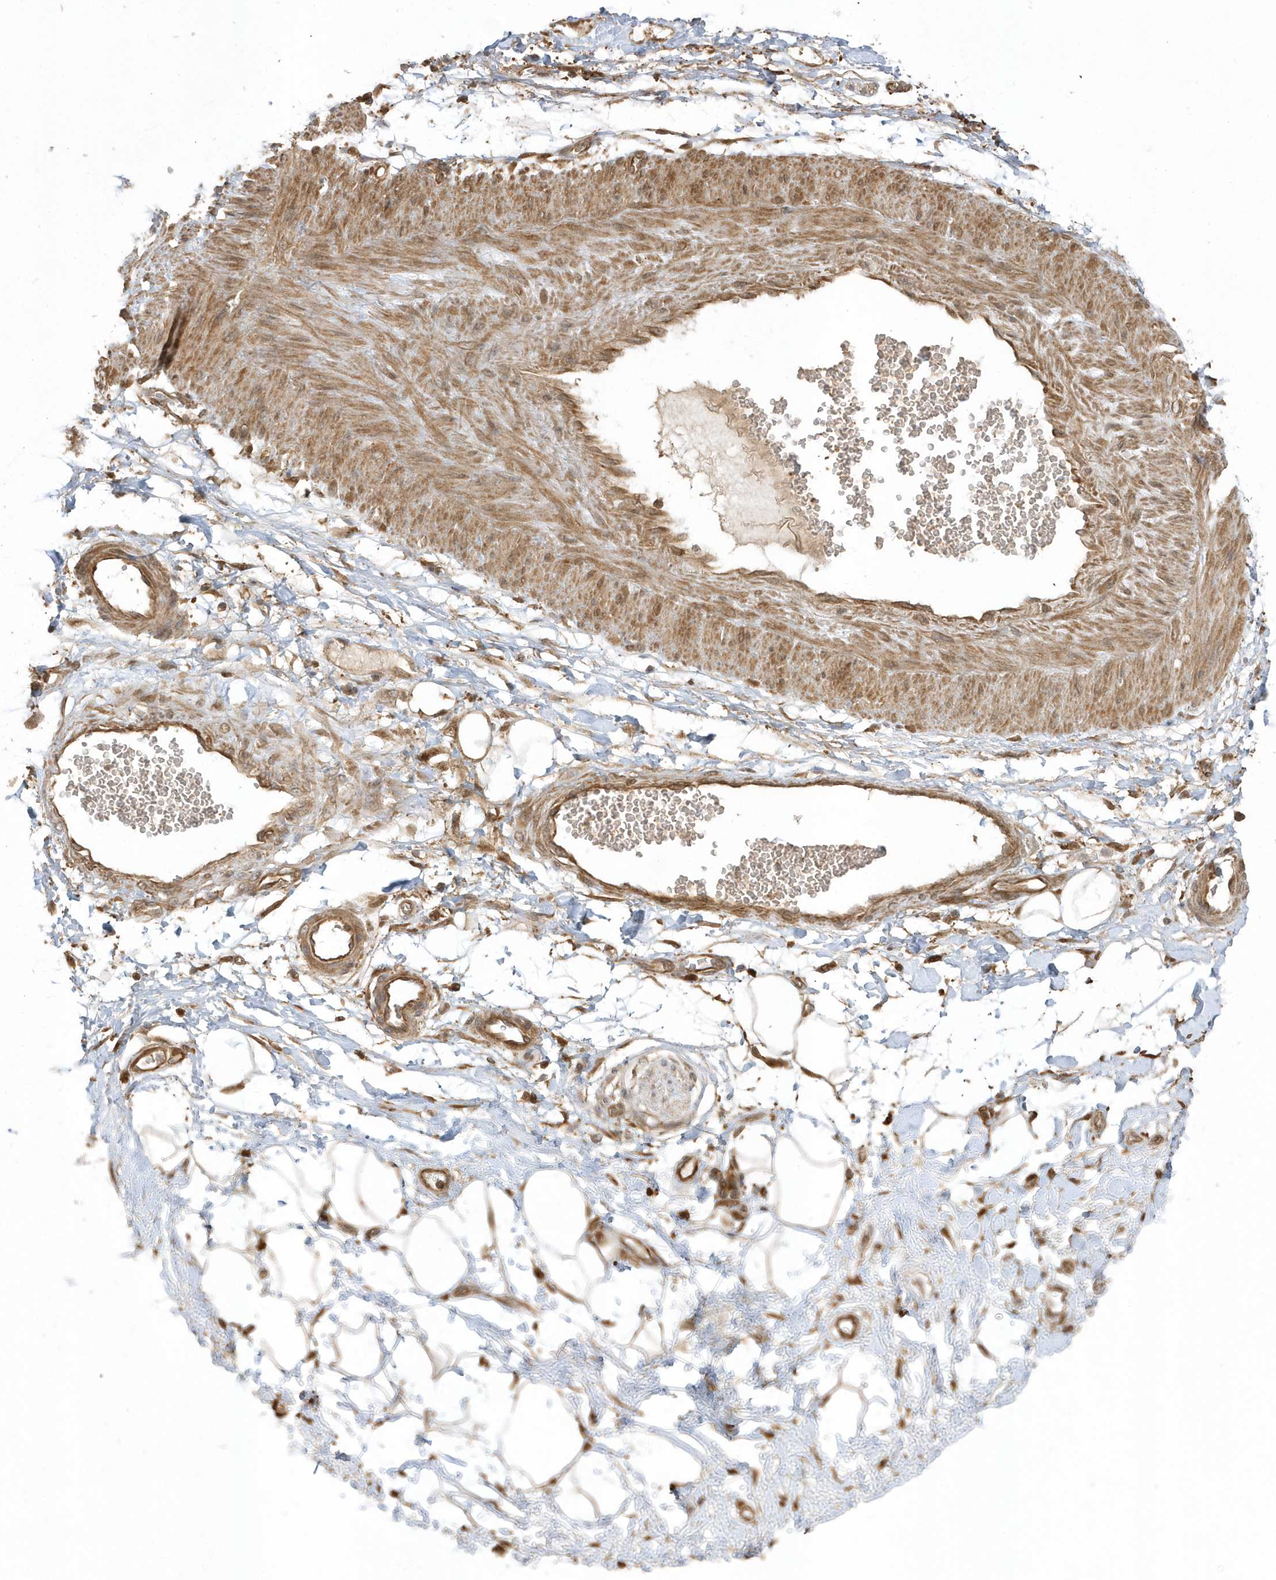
{"staining": {"intensity": "strong", "quantity": ">75%", "location": "cytoplasmic/membranous"}, "tissue": "adipose tissue", "cell_type": "Adipocytes", "image_type": "normal", "snomed": [{"axis": "morphology", "description": "Normal tissue, NOS"}, {"axis": "morphology", "description": "Adenocarcinoma, NOS"}, {"axis": "topography", "description": "Pancreas"}, {"axis": "topography", "description": "Peripheral nerve tissue"}], "caption": "Immunohistochemistry photomicrograph of normal adipose tissue: human adipose tissue stained using immunohistochemistry (IHC) displays high levels of strong protein expression localized specifically in the cytoplasmic/membranous of adipocytes, appearing as a cytoplasmic/membranous brown color.", "gene": "HNMT", "patient": {"sex": "male", "age": 59}}